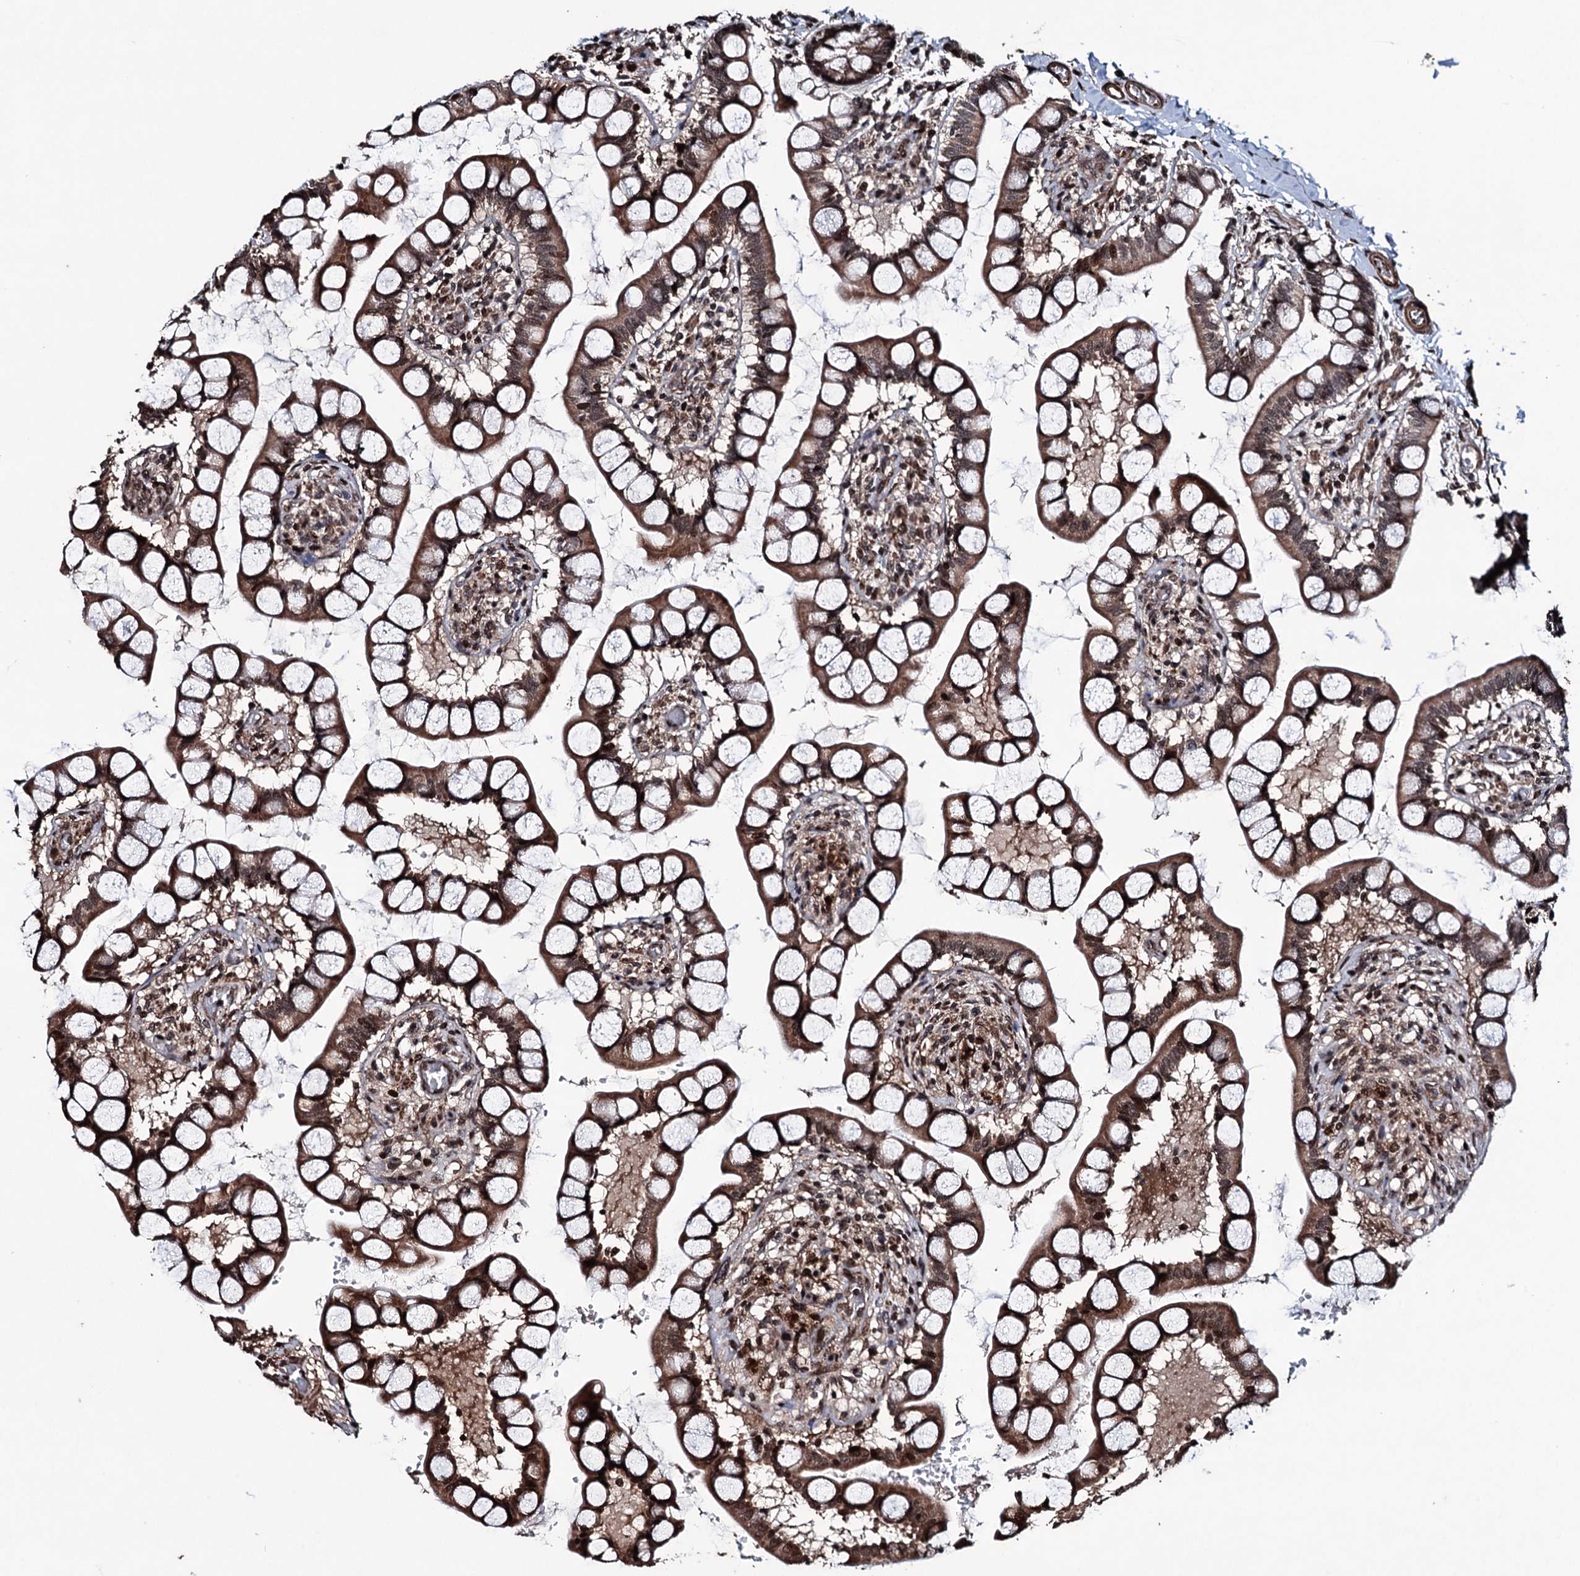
{"staining": {"intensity": "moderate", "quantity": ">75%", "location": "cytoplasmic/membranous,nuclear"}, "tissue": "small intestine", "cell_type": "Glandular cells", "image_type": "normal", "snomed": [{"axis": "morphology", "description": "Normal tissue, NOS"}, {"axis": "topography", "description": "Small intestine"}], "caption": "Moderate cytoplasmic/membranous,nuclear staining is identified in approximately >75% of glandular cells in normal small intestine. The staining was performed using DAB to visualize the protein expression in brown, while the nuclei were stained in blue with hematoxylin (Magnification: 20x).", "gene": "EYA4", "patient": {"sex": "male", "age": 52}}